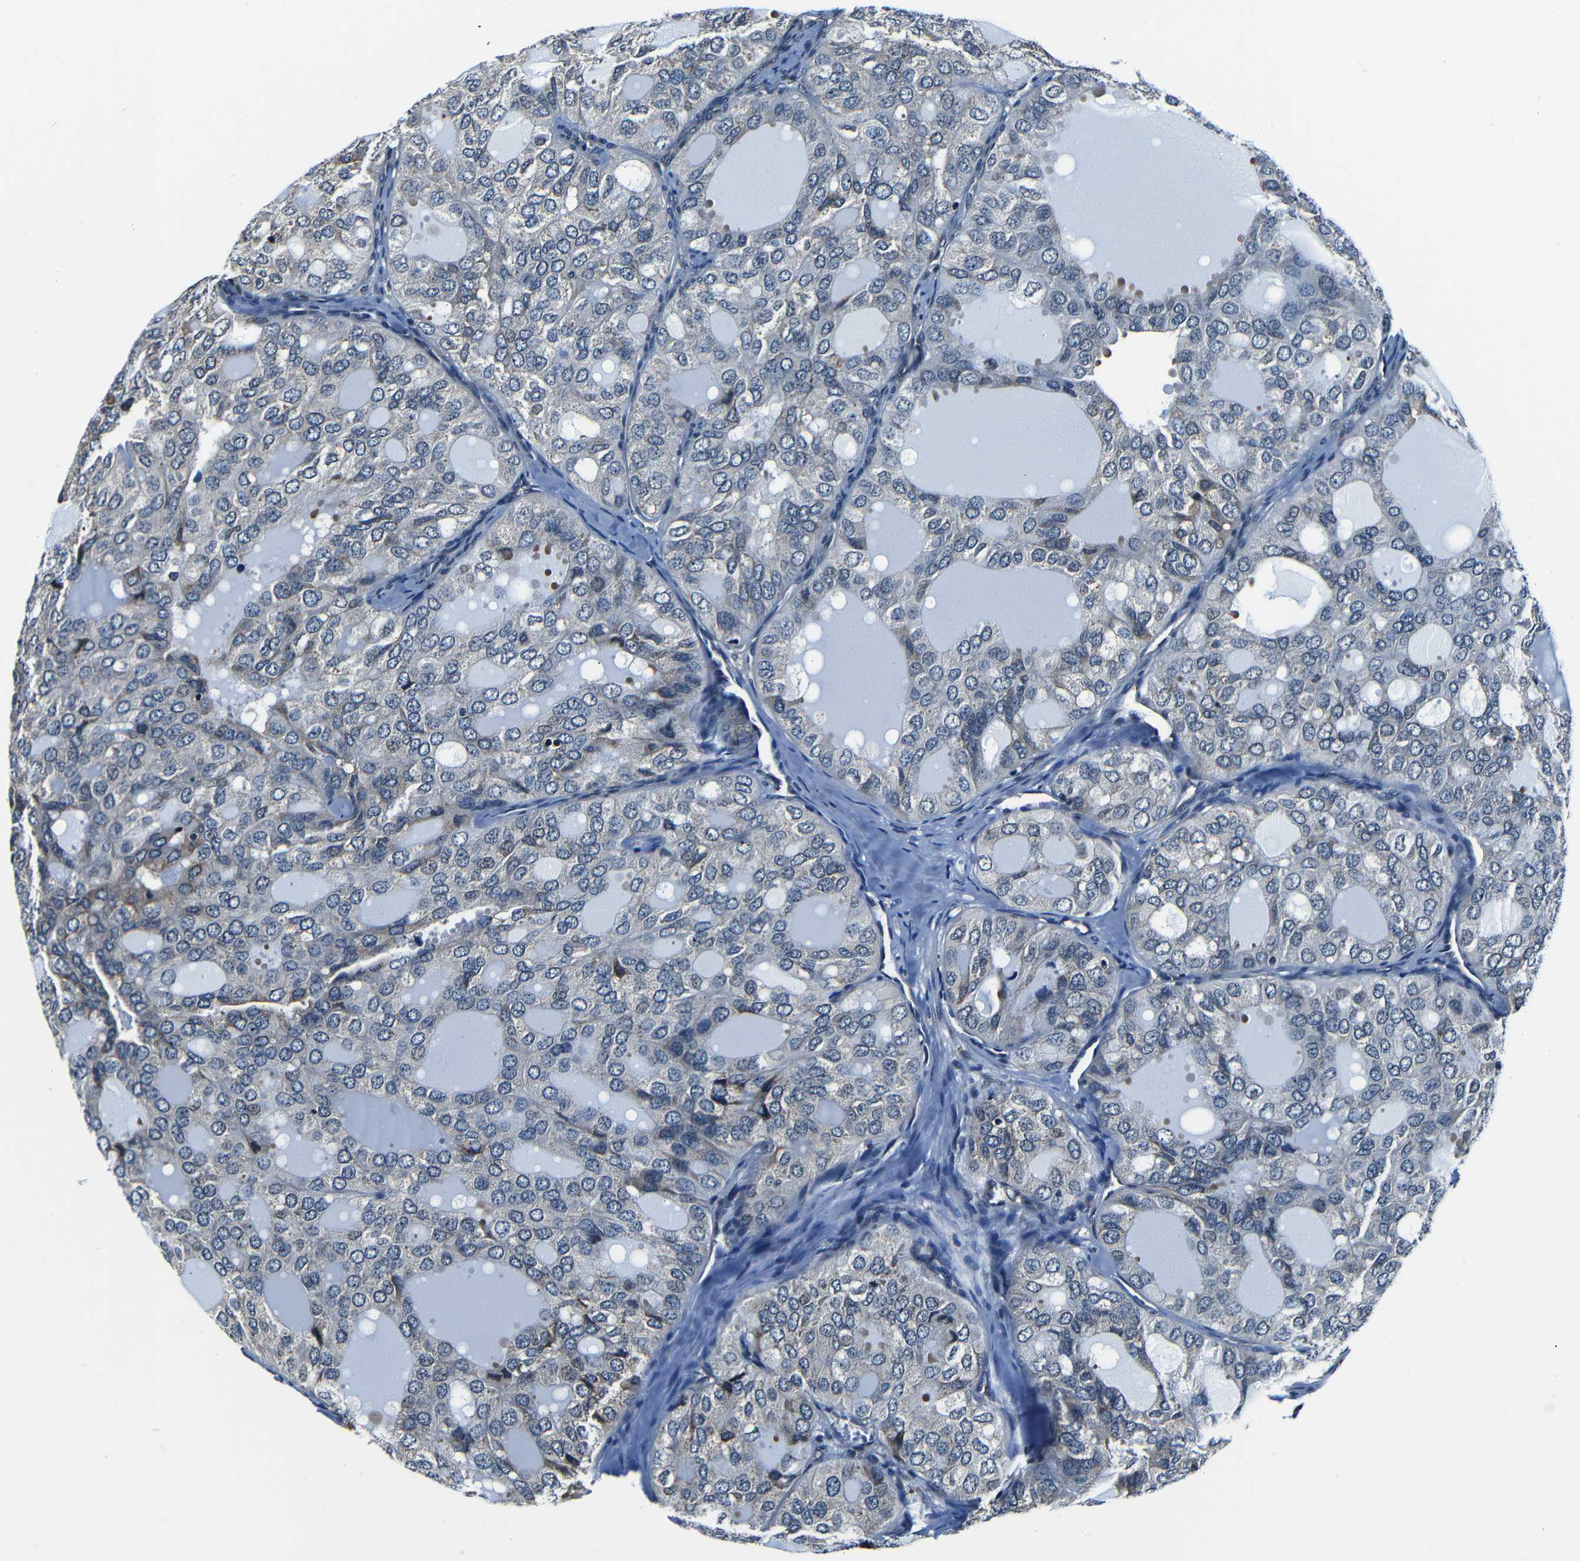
{"staining": {"intensity": "negative", "quantity": "none", "location": "none"}, "tissue": "thyroid cancer", "cell_type": "Tumor cells", "image_type": "cancer", "snomed": [{"axis": "morphology", "description": "Follicular adenoma carcinoma, NOS"}, {"axis": "topography", "description": "Thyroid gland"}], "caption": "Tumor cells are negative for brown protein staining in thyroid cancer (follicular adenoma carcinoma).", "gene": "NCBP3", "patient": {"sex": "male", "age": 75}}